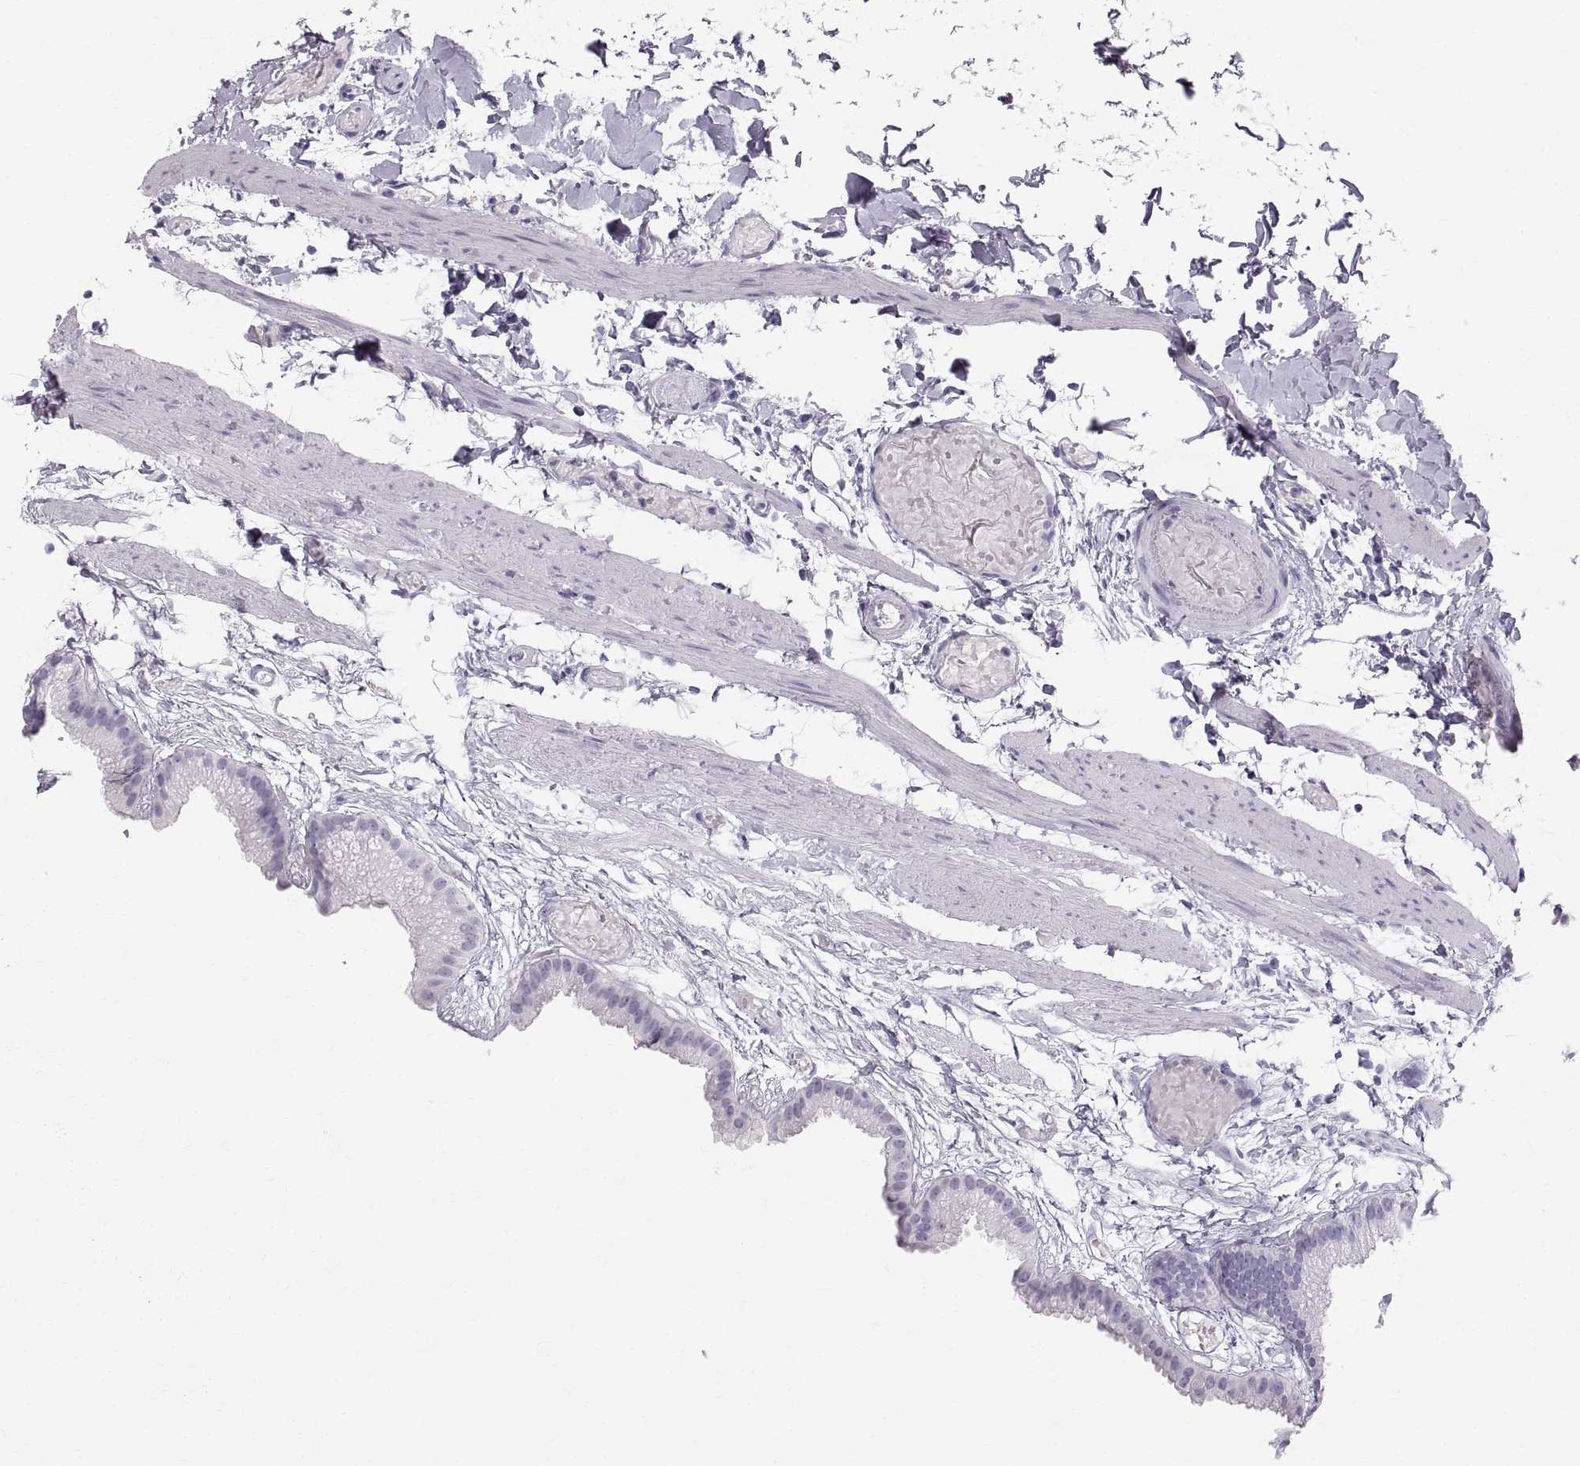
{"staining": {"intensity": "negative", "quantity": "none", "location": "none"}, "tissue": "gallbladder", "cell_type": "Glandular cells", "image_type": "normal", "snomed": [{"axis": "morphology", "description": "Normal tissue, NOS"}, {"axis": "topography", "description": "Gallbladder"}], "caption": "Glandular cells are negative for protein expression in unremarkable human gallbladder. (DAB IHC visualized using brightfield microscopy, high magnification).", "gene": "SLC22A6", "patient": {"sex": "female", "age": 45}}